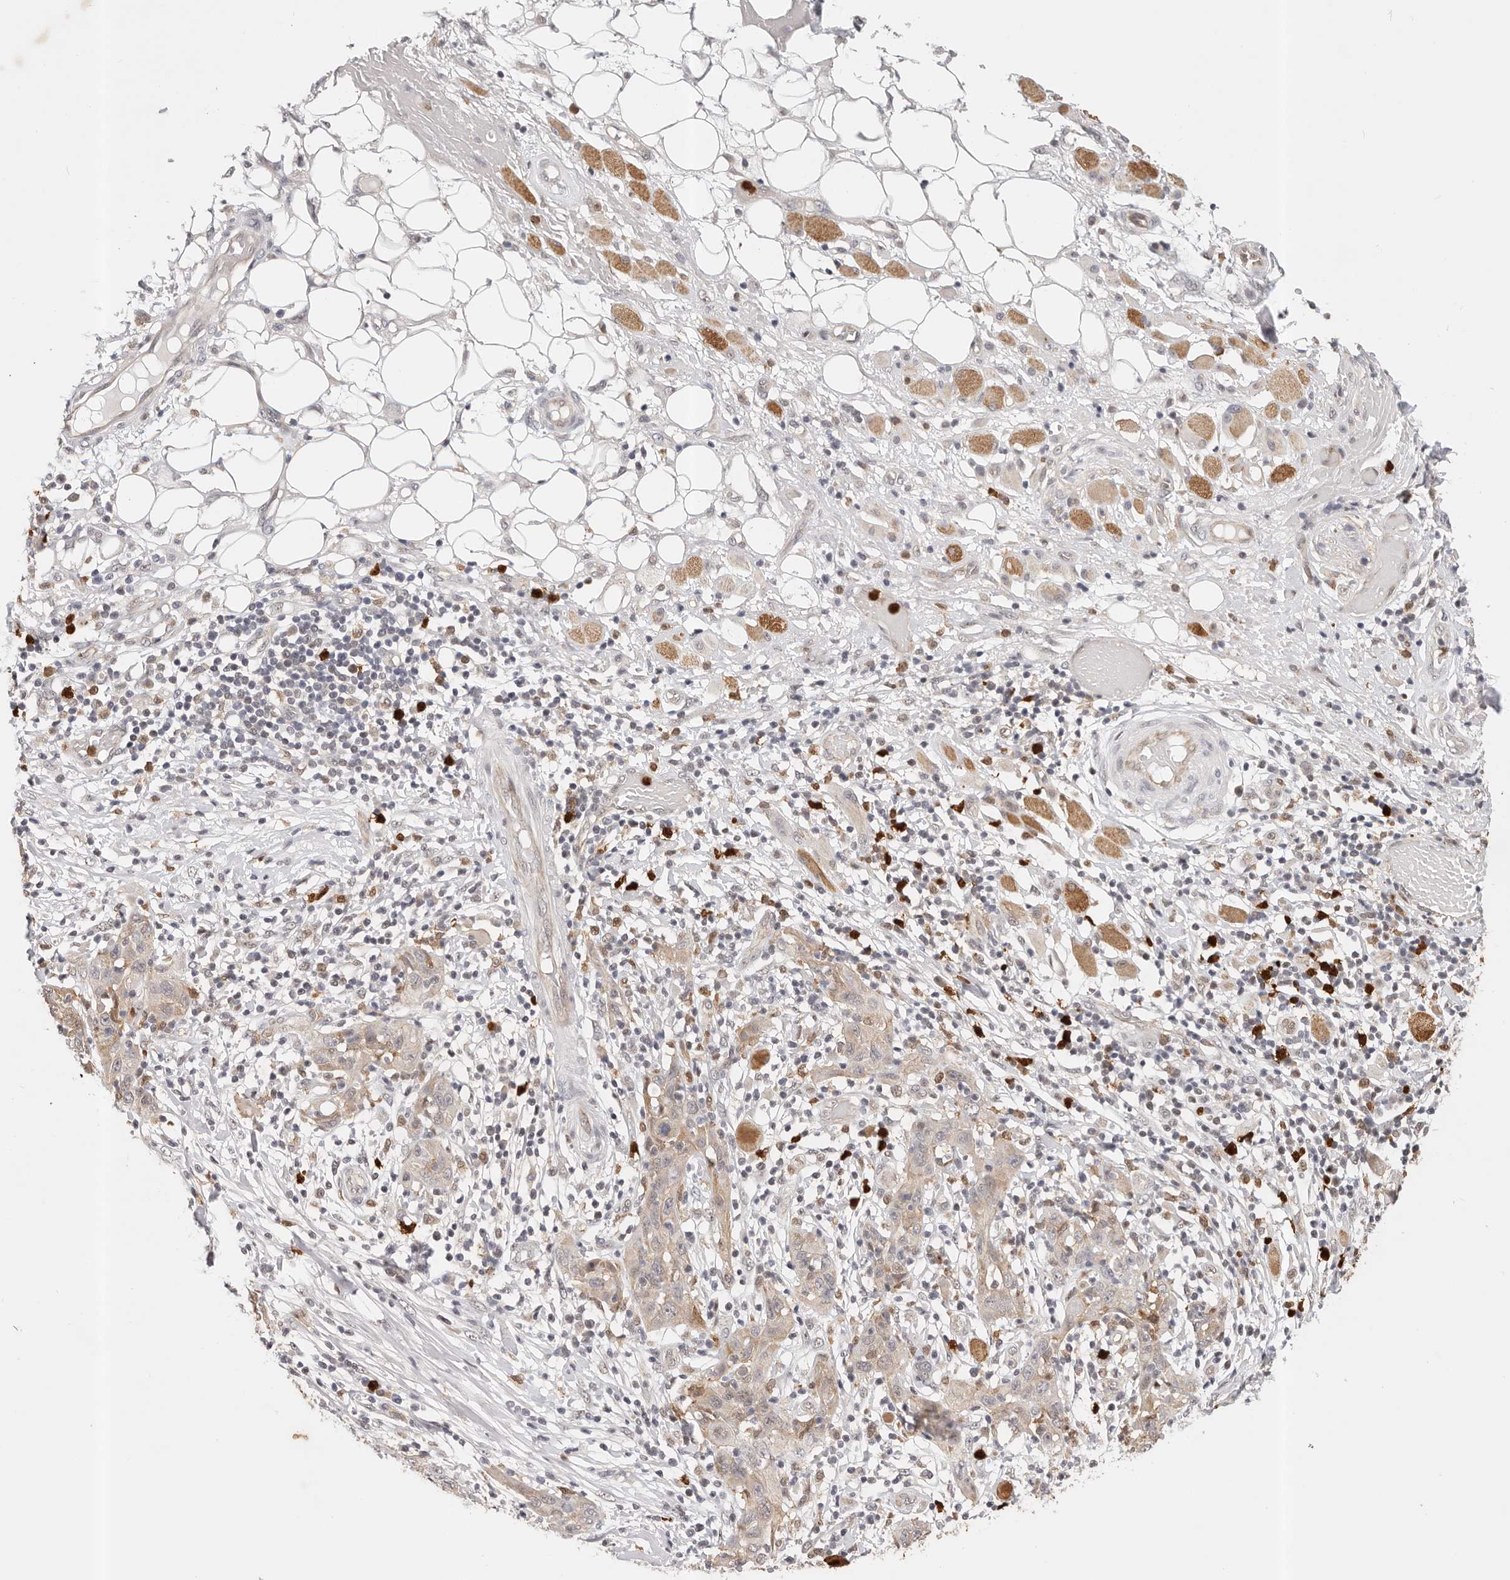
{"staining": {"intensity": "weak", "quantity": "<25%", "location": "cytoplasmic/membranous"}, "tissue": "skin cancer", "cell_type": "Tumor cells", "image_type": "cancer", "snomed": [{"axis": "morphology", "description": "Squamous cell carcinoma, NOS"}, {"axis": "topography", "description": "Skin"}], "caption": "Immunohistochemical staining of squamous cell carcinoma (skin) shows no significant staining in tumor cells.", "gene": "AFDN", "patient": {"sex": "female", "age": 88}}